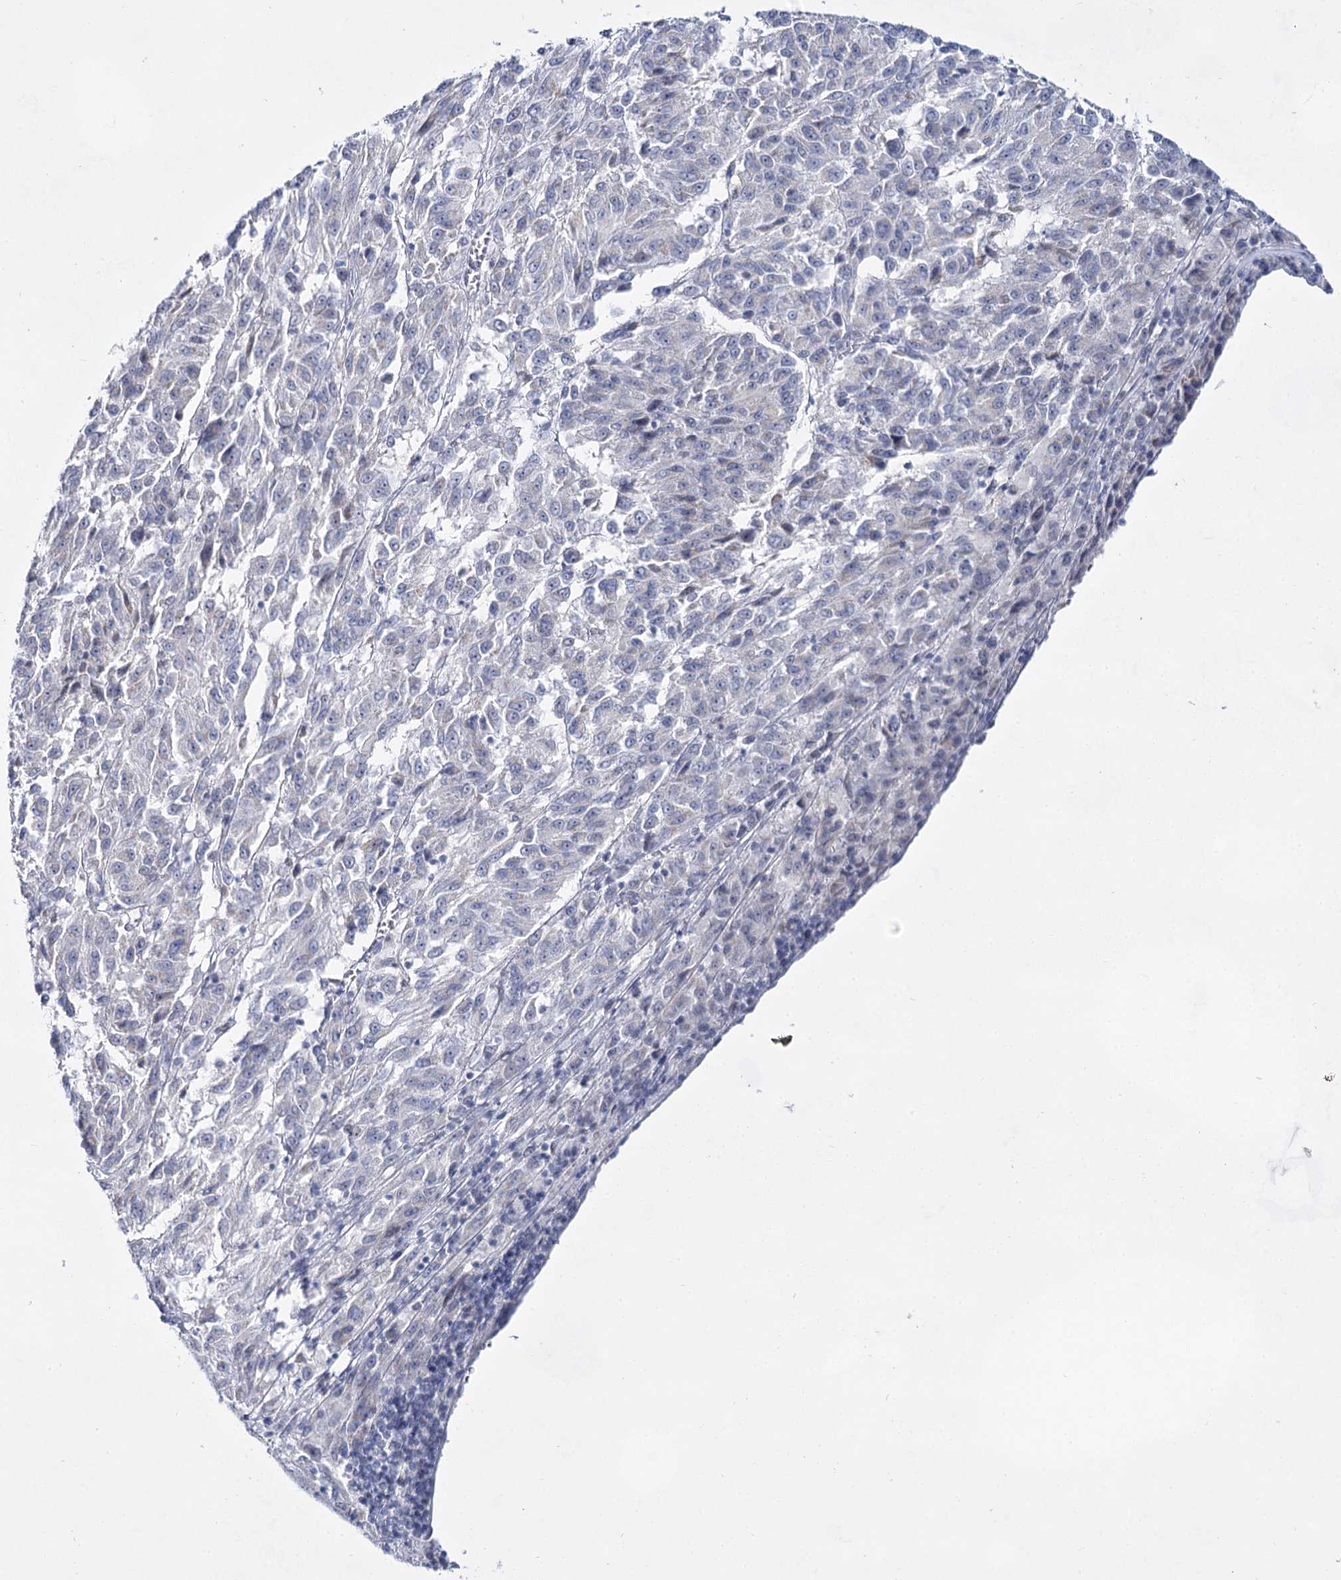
{"staining": {"intensity": "negative", "quantity": "none", "location": "none"}, "tissue": "melanoma", "cell_type": "Tumor cells", "image_type": "cancer", "snomed": [{"axis": "morphology", "description": "Malignant melanoma, Metastatic site"}, {"axis": "topography", "description": "Lung"}], "caption": "Protein analysis of malignant melanoma (metastatic site) demonstrates no significant expression in tumor cells.", "gene": "BPHL", "patient": {"sex": "male", "age": 64}}